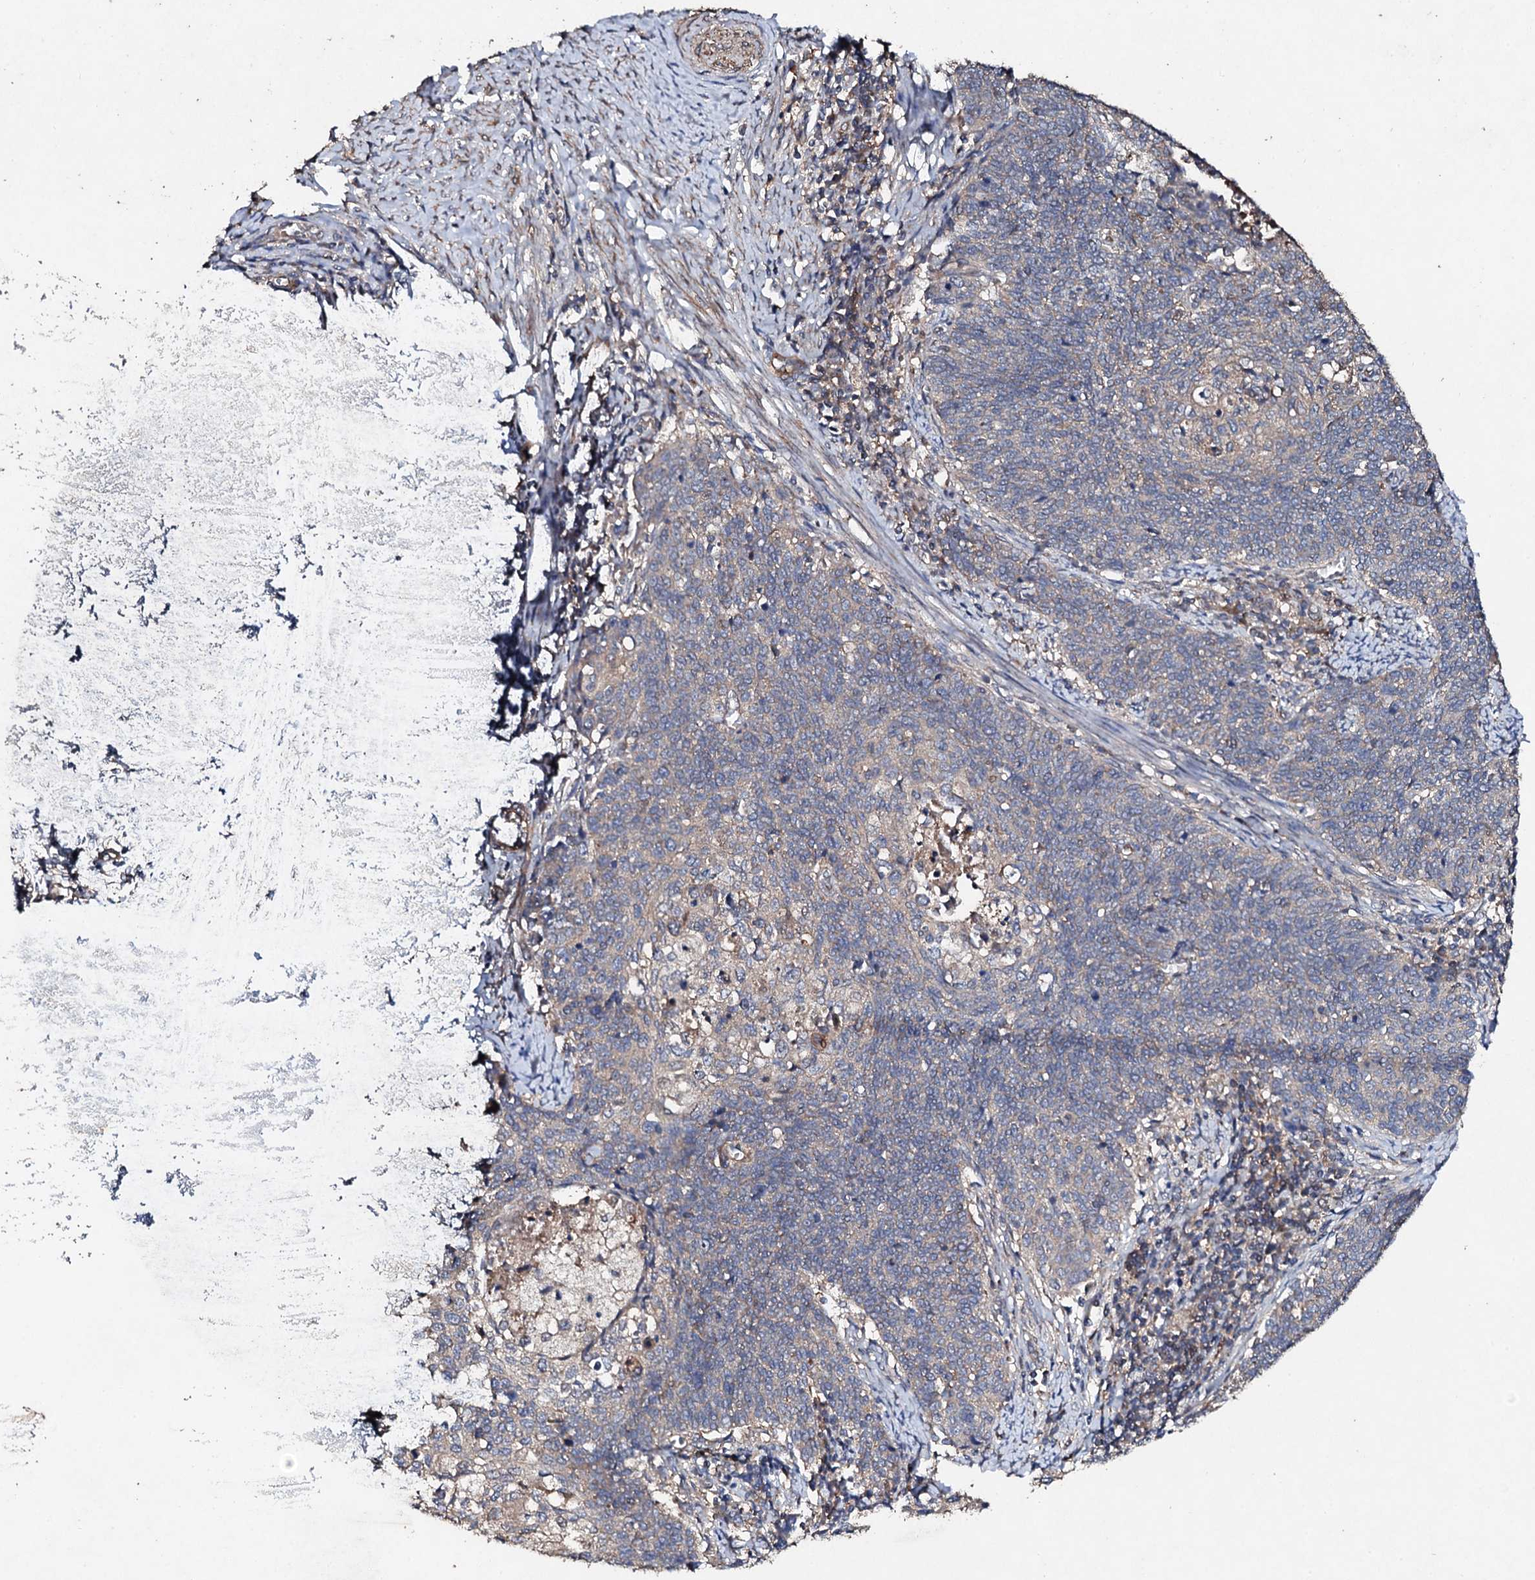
{"staining": {"intensity": "negative", "quantity": "none", "location": "none"}, "tissue": "cervical cancer", "cell_type": "Tumor cells", "image_type": "cancer", "snomed": [{"axis": "morphology", "description": "Squamous cell carcinoma, NOS"}, {"axis": "topography", "description": "Cervix"}], "caption": "Protein analysis of cervical cancer (squamous cell carcinoma) exhibits no significant positivity in tumor cells.", "gene": "MOCOS", "patient": {"sex": "female", "age": 39}}